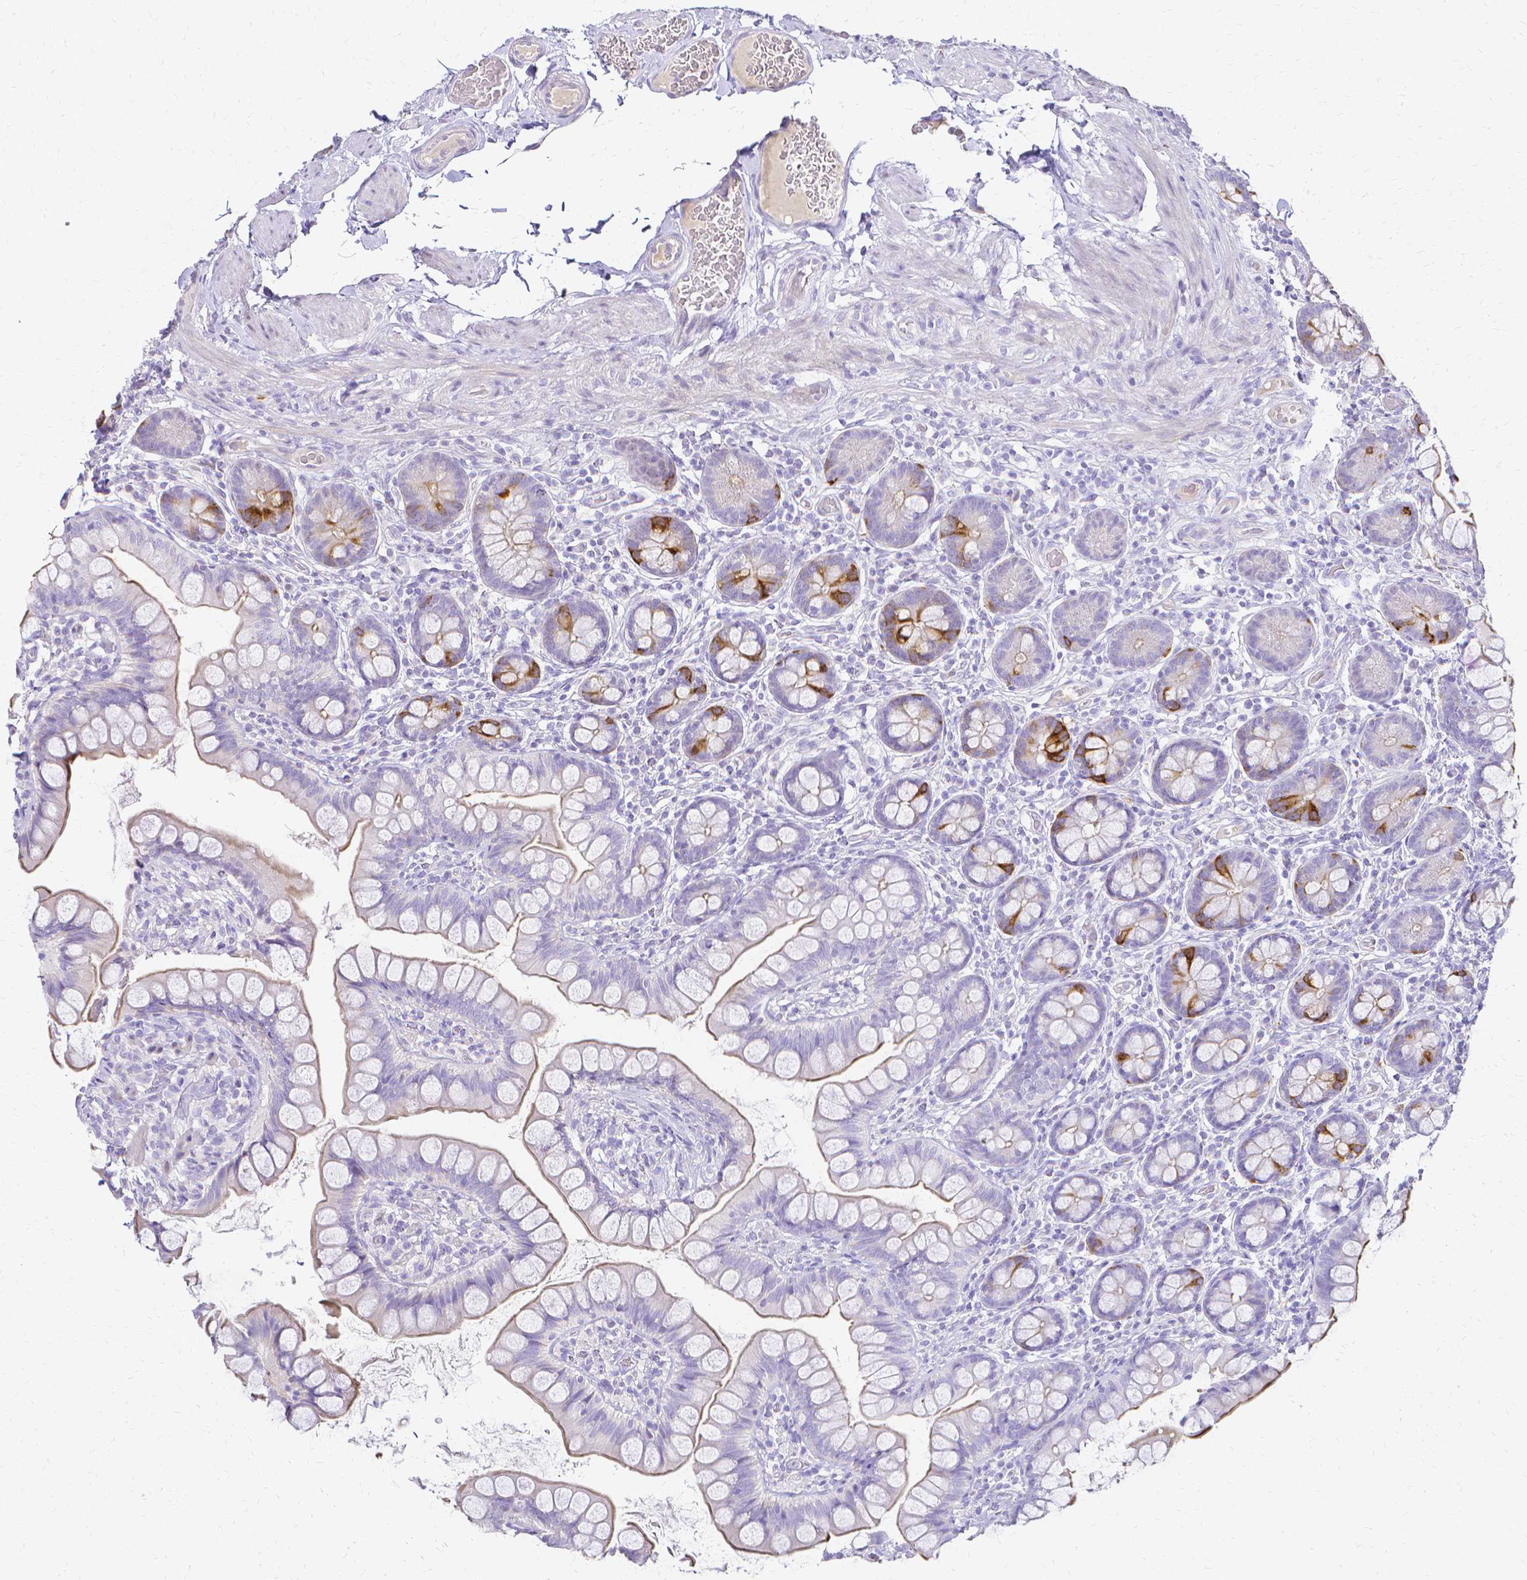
{"staining": {"intensity": "strong", "quantity": "<25%", "location": "cytoplasmic/membranous"}, "tissue": "small intestine", "cell_type": "Glandular cells", "image_type": "normal", "snomed": [{"axis": "morphology", "description": "Normal tissue, NOS"}, {"axis": "topography", "description": "Small intestine"}], "caption": "DAB immunohistochemical staining of normal small intestine shows strong cytoplasmic/membranous protein positivity in about <25% of glandular cells.", "gene": "CCNB1", "patient": {"sex": "male", "age": 70}}